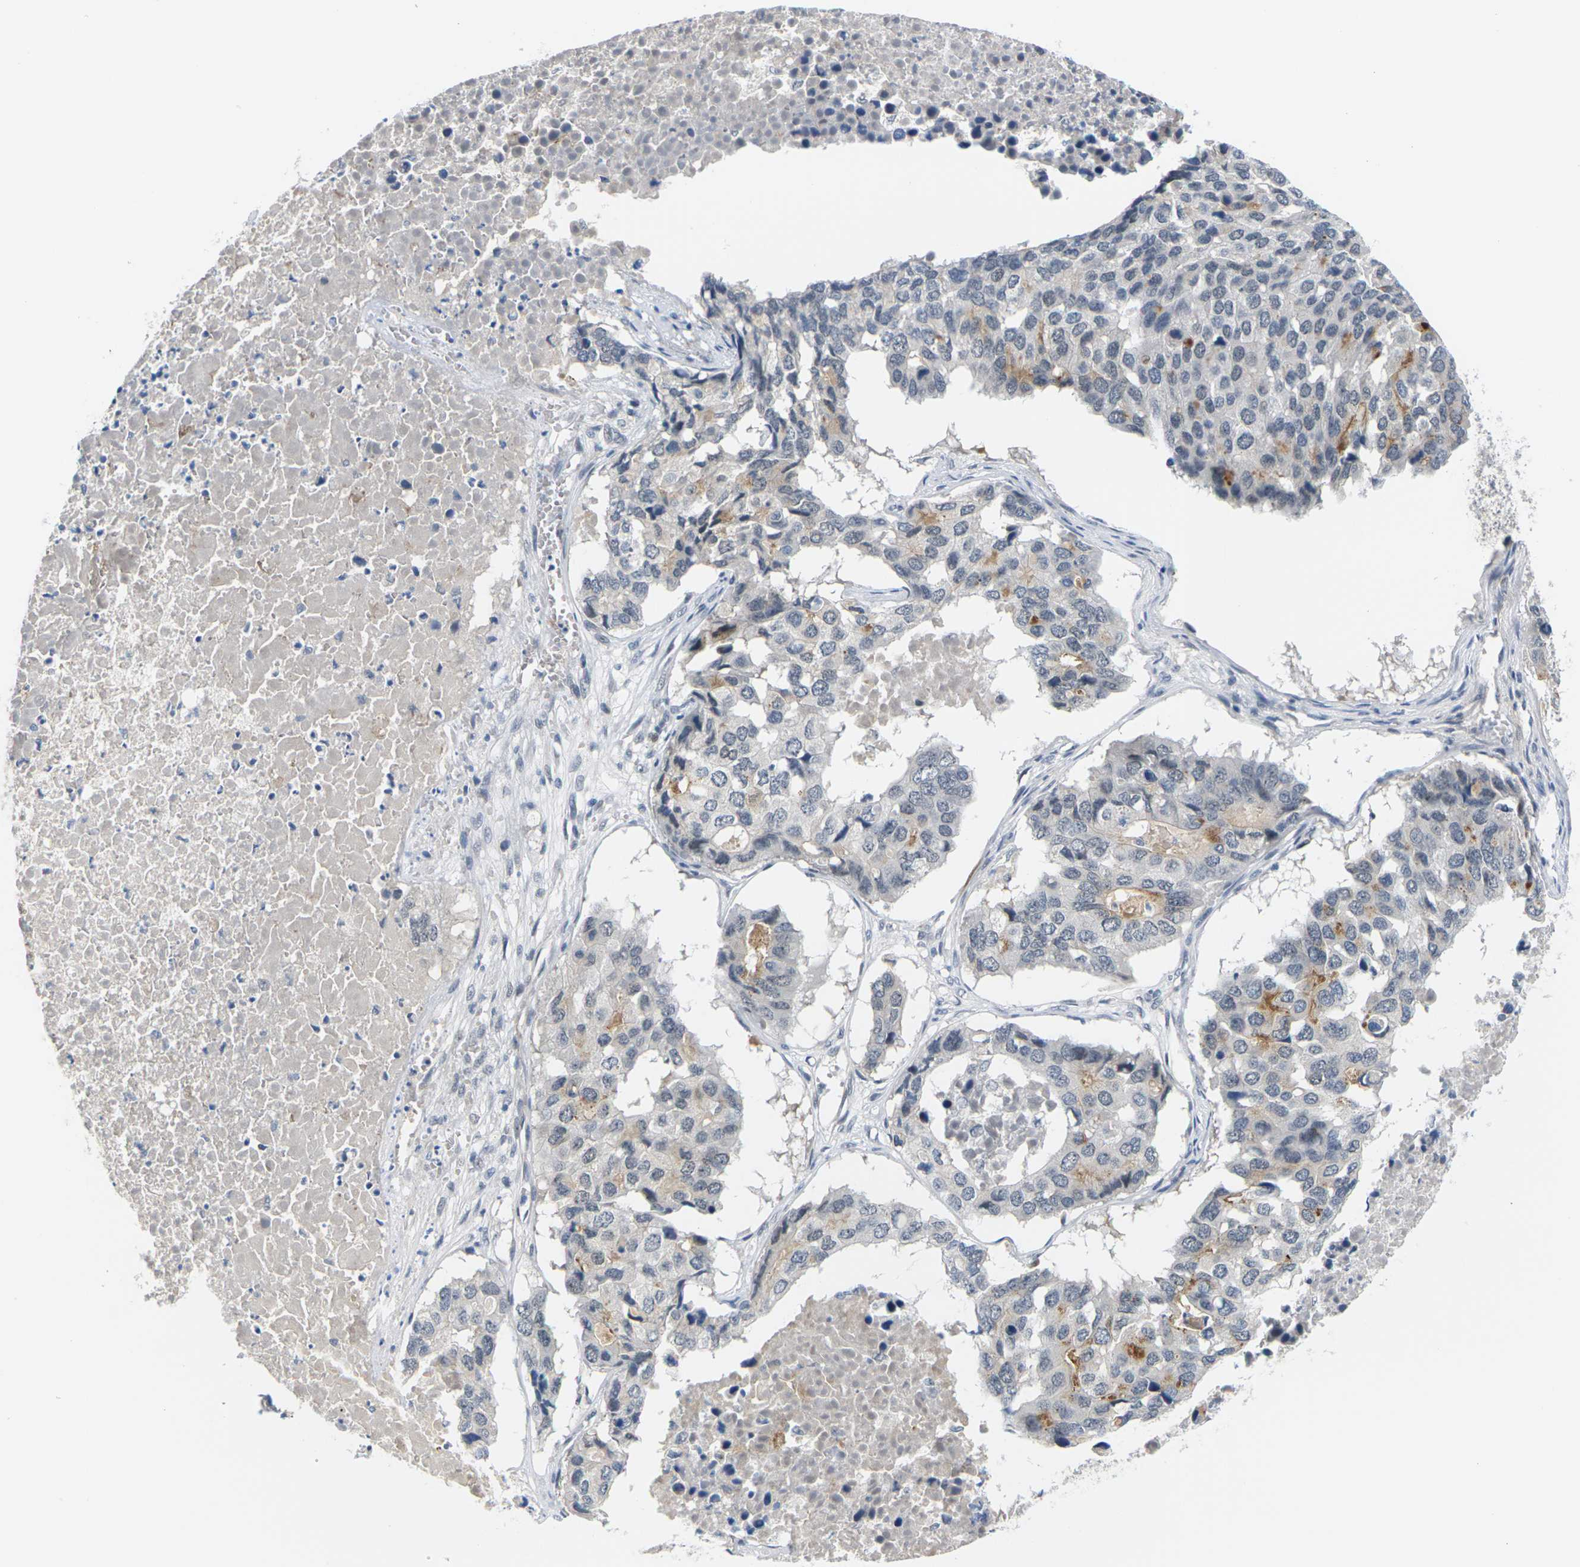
{"staining": {"intensity": "moderate", "quantity": "<25%", "location": "cytoplasmic/membranous"}, "tissue": "pancreatic cancer", "cell_type": "Tumor cells", "image_type": "cancer", "snomed": [{"axis": "morphology", "description": "Adenocarcinoma, NOS"}, {"axis": "topography", "description": "Pancreas"}], "caption": "This histopathology image reveals IHC staining of adenocarcinoma (pancreatic), with low moderate cytoplasmic/membranous positivity in about <25% of tumor cells.", "gene": "PKP2", "patient": {"sex": "male", "age": 50}}